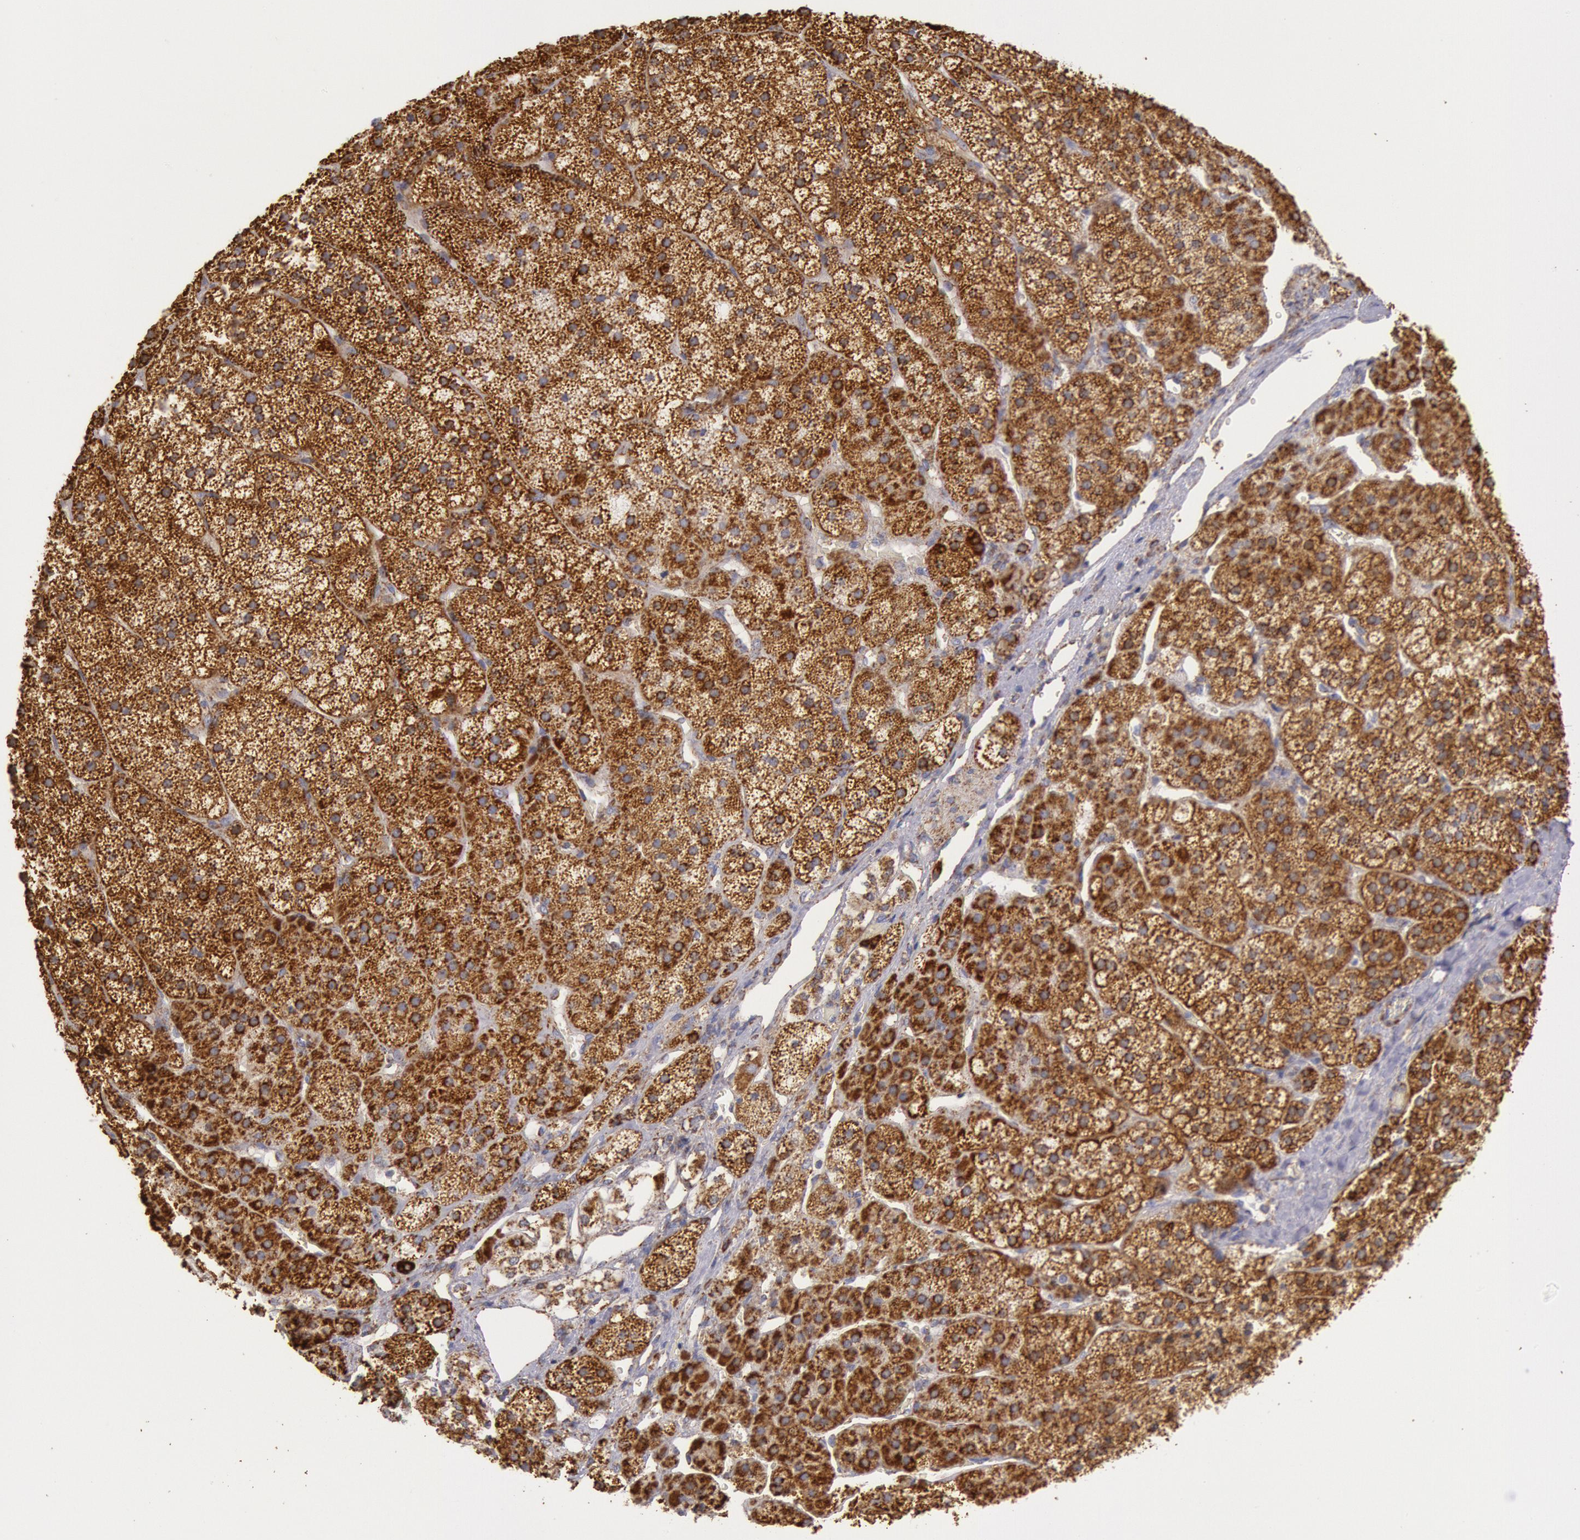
{"staining": {"intensity": "strong", "quantity": ">75%", "location": "cytoplasmic/membranous"}, "tissue": "adrenal gland", "cell_type": "Glandular cells", "image_type": "normal", "snomed": [{"axis": "morphology", "description": "Normal tissue, NOS"}, {"axis": "topography", "description": "Adrenal gland"}], "caption": "Adrenal gland was stained to show a protein in brown. There is high levels of strong cytoplasmic/membranous expression in approximately >75% of glandular cells.", "gene": "CYC1", "patient": {"sex": "female", "age": 44}}